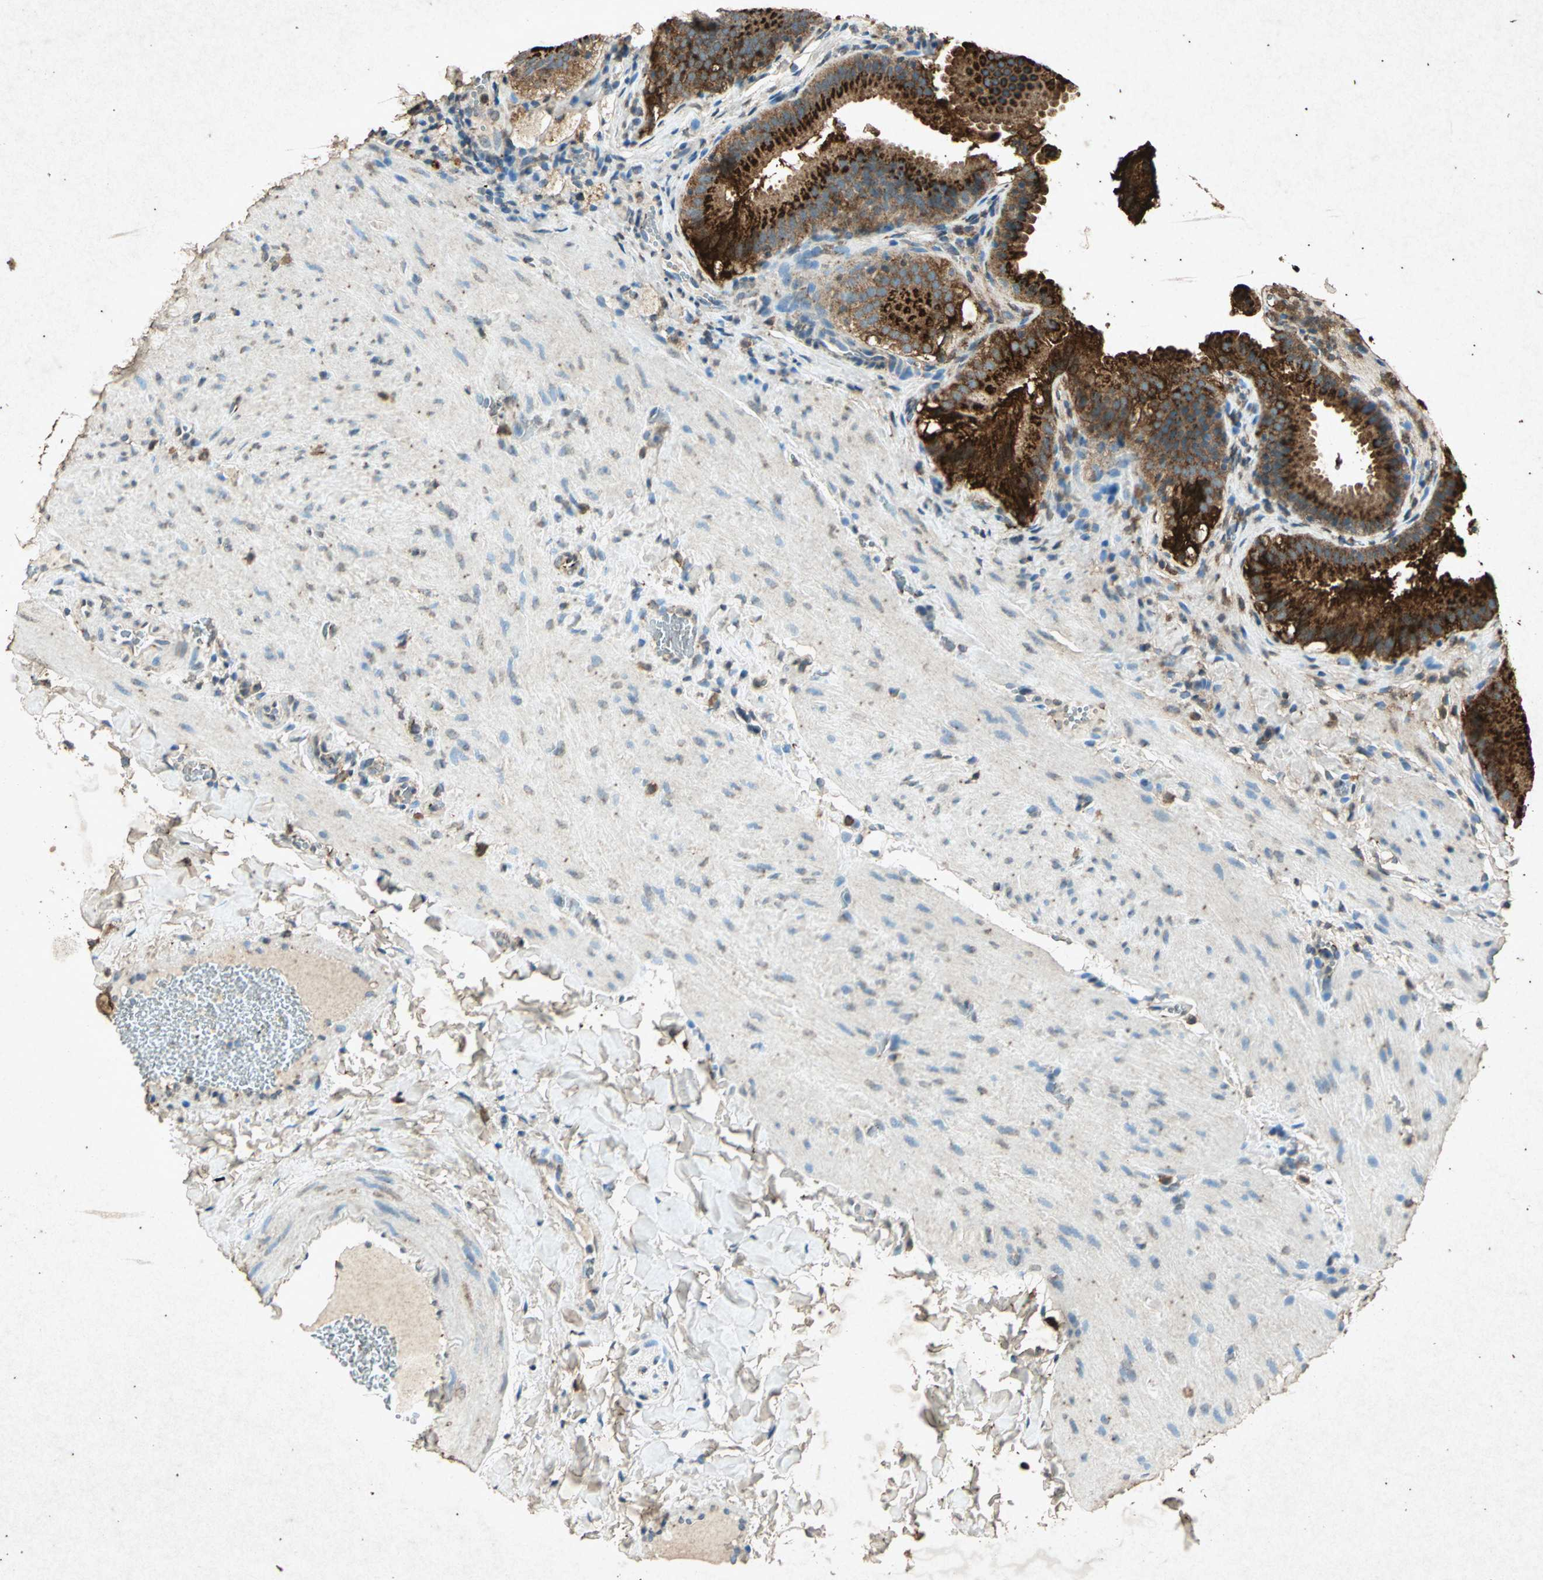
{"staining": {"intensity": "strong", "quantity": ">75%", "location": "cytoplasmic/membranous"}, "tissue": "gallbladder", "cell_type": "Glandular cells", "image_type": "normal", "snomed": [{"axis": "morphology", "description": "Normal tissue, NOS"}, {"axis": "topography", "description": "Gallbladder"}], "caption": "Immunohistochemical staining of unremarkable gallbladder demonstrates >75% levels of strong cytoplasmic/membranous protein staining in about >75% of glandular cells.", "gene": "PSEN1", "patient": {"sex": "female", "age": 24}}